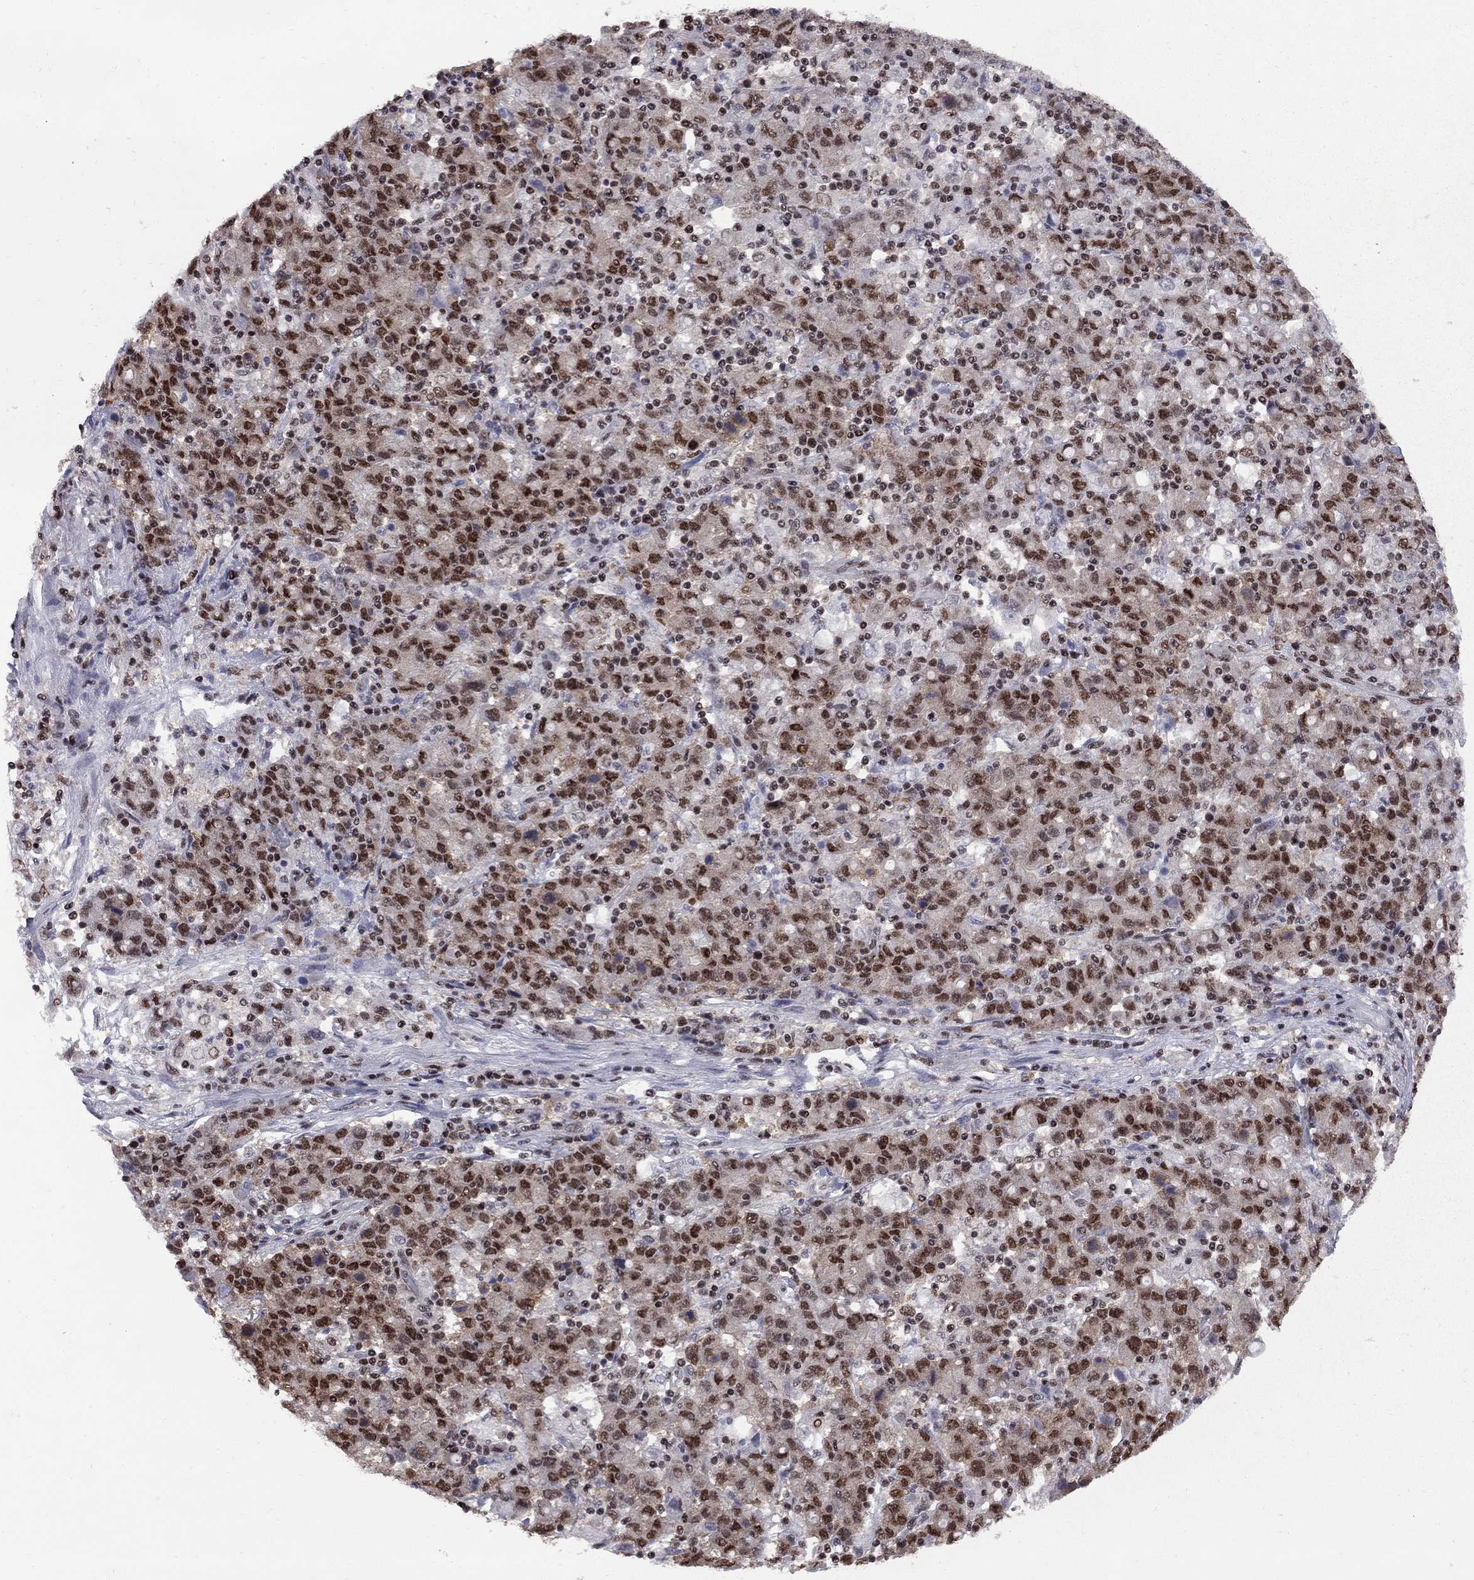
{"staining": {"intensity": "strong", "quantity": ">75%", "location": "nuclear"}, "tissue": "stomach cancer", "cell_type": "Tumor cells", "image_type": "cancer", "snomed": [{"axis": "morphology", "description": "Adenocarcinoma, NOS"}, {"axis": "topography", "description": "Stomach, upper"}], "caption": "DAB (3,3'-diaminobenzidine) immunohistochemical staining of human stomach cancer demonstrates strong nuclear protein staining in about >75% of tumor cells.", "gene": "MED25", "patient": {"sex": "male", "age": 69}}